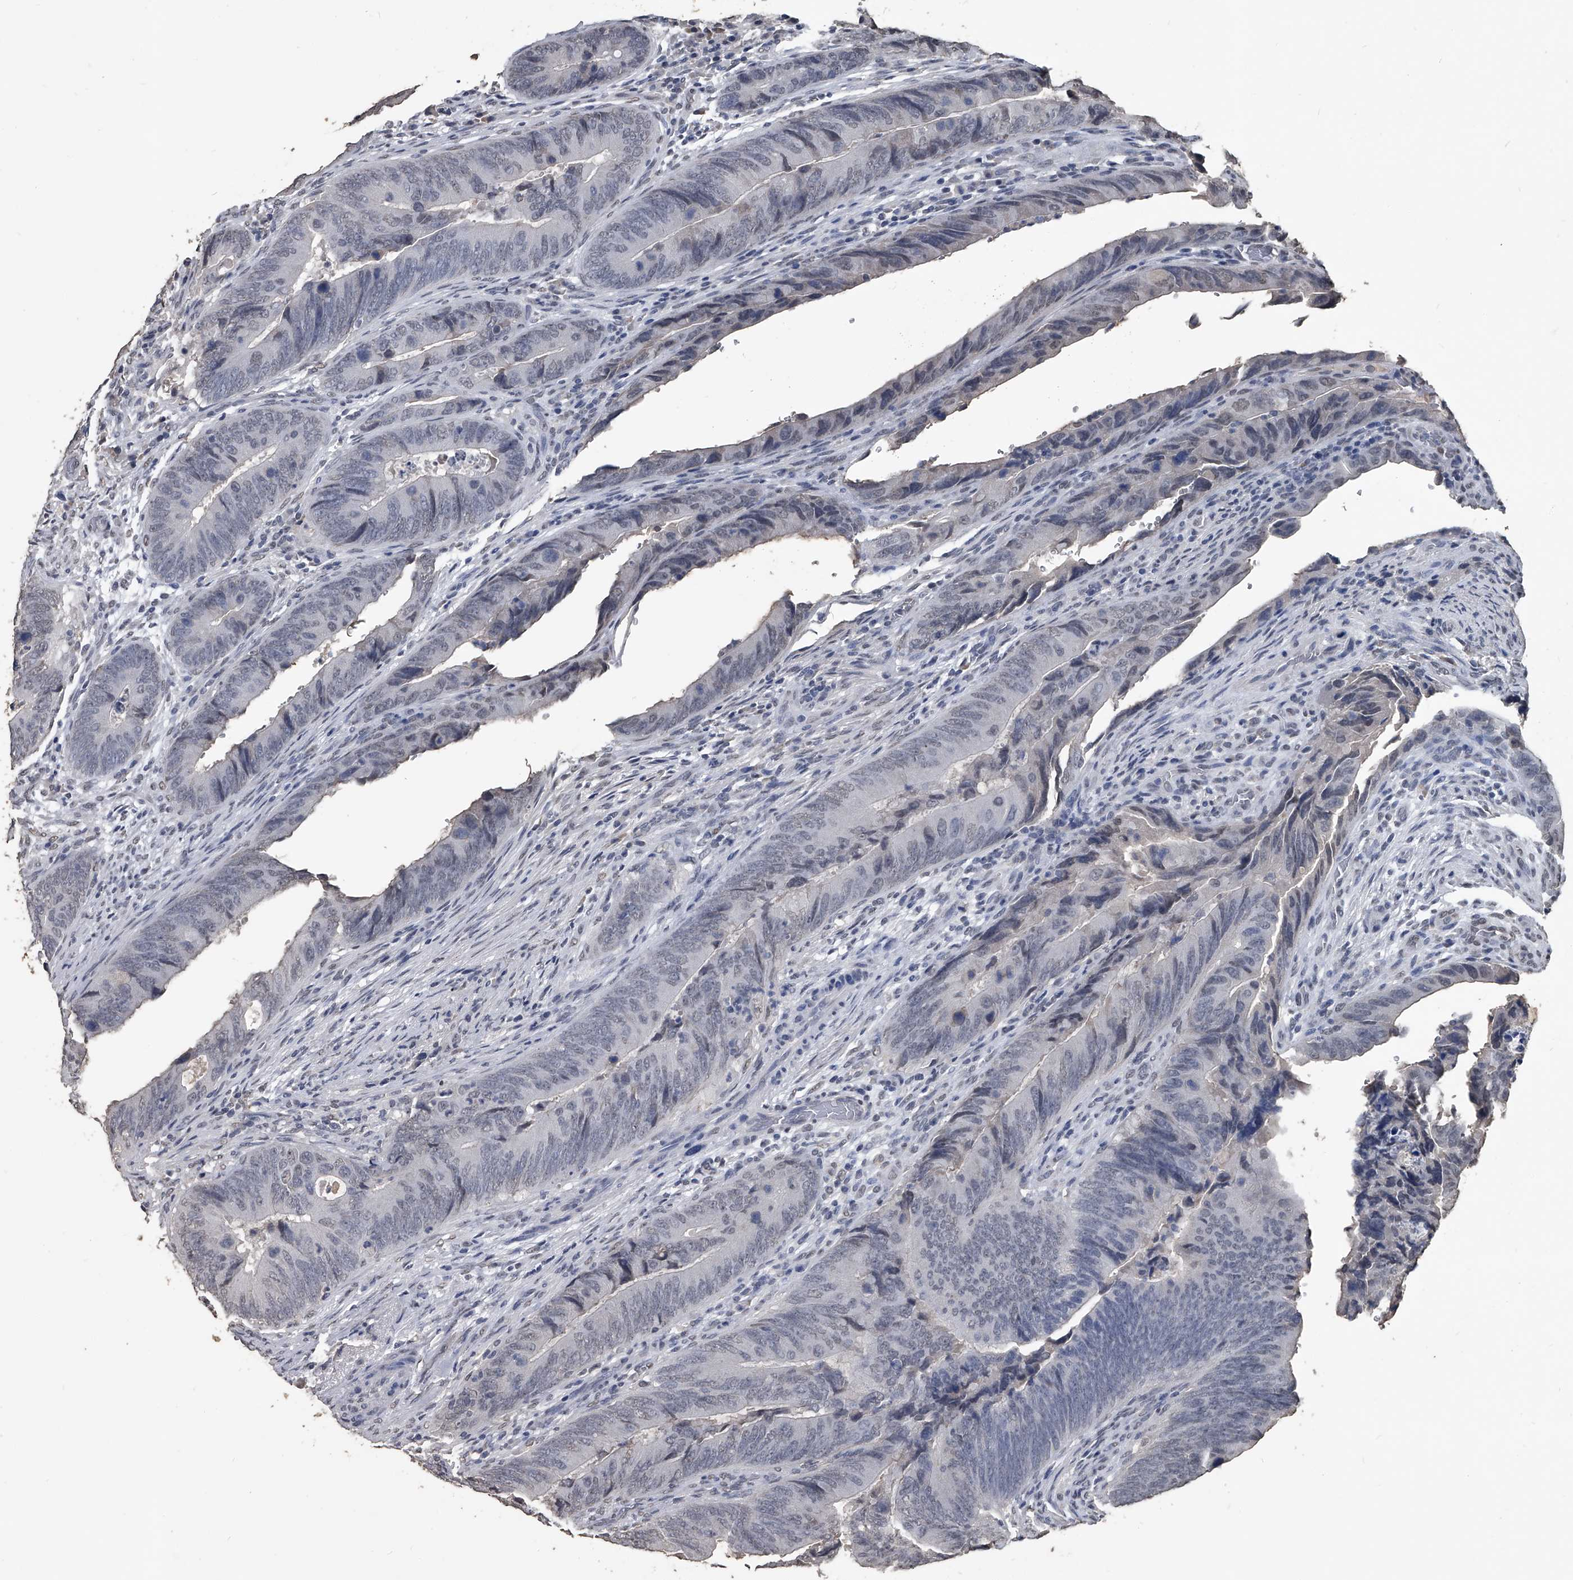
{"staining": {"intensity": "negative", "quantity": "none", "location": "none"}, "tissue": "colorectal cancer", "cell_type": "Tumor cells", "image_type": "cancer", "snomed": [{"axis": "morphology", "description": "Normal tissue, NOS"}, {"axis": "morphology", "description": "Adenocarcinoma, NOS"}, {"axis": "topography", "description": "Colon"}], "caption": "Tumor cells are negative for brown protein staining in colorectal cancer (adenocarcinoma).", "gene": "MATR3", "patient": {"sex": "male", "age": 56}}